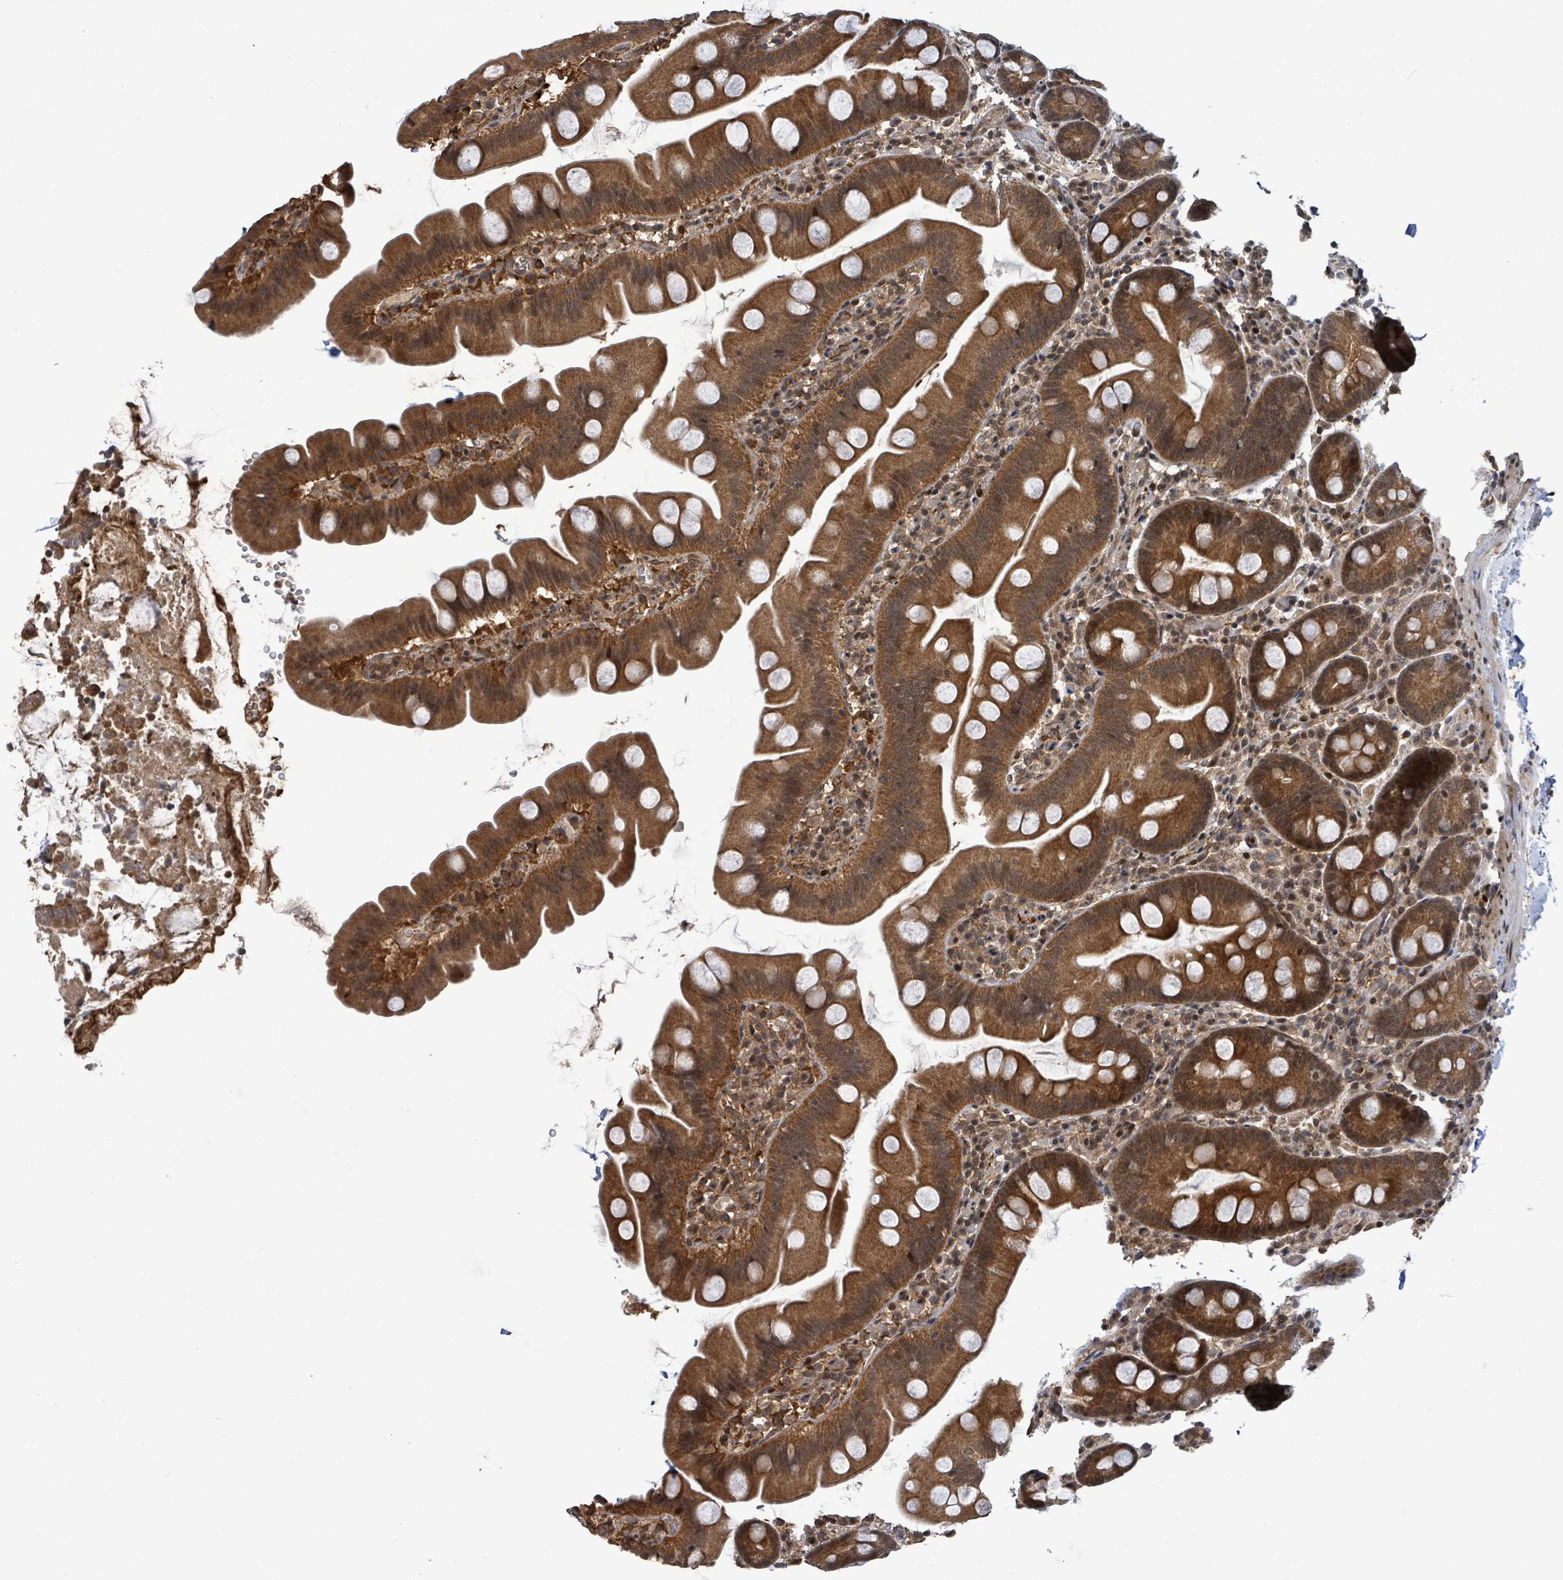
{"staining": {"intensity": "moderate", "quantity": ">75%", "location": "cytoplasmic/membranous"}, "tissue": "small intestine", "cell_type": "Glandular cells", "image_type": "normal", "snomed": [{"axis": "morphology", "description": "Normal tissue, NOS"}, {"axis": "topography", "description": "Small intestine"}], "caption": "This image shows immunohistochemistry (IHC) staining of unremarkable human small intestine, with medium moderate cytoplasmic/membranous expression in approximately >75% of glandular cells.", "gene": "FBXO6", "patient": {"sex": "female", "age": 68}}